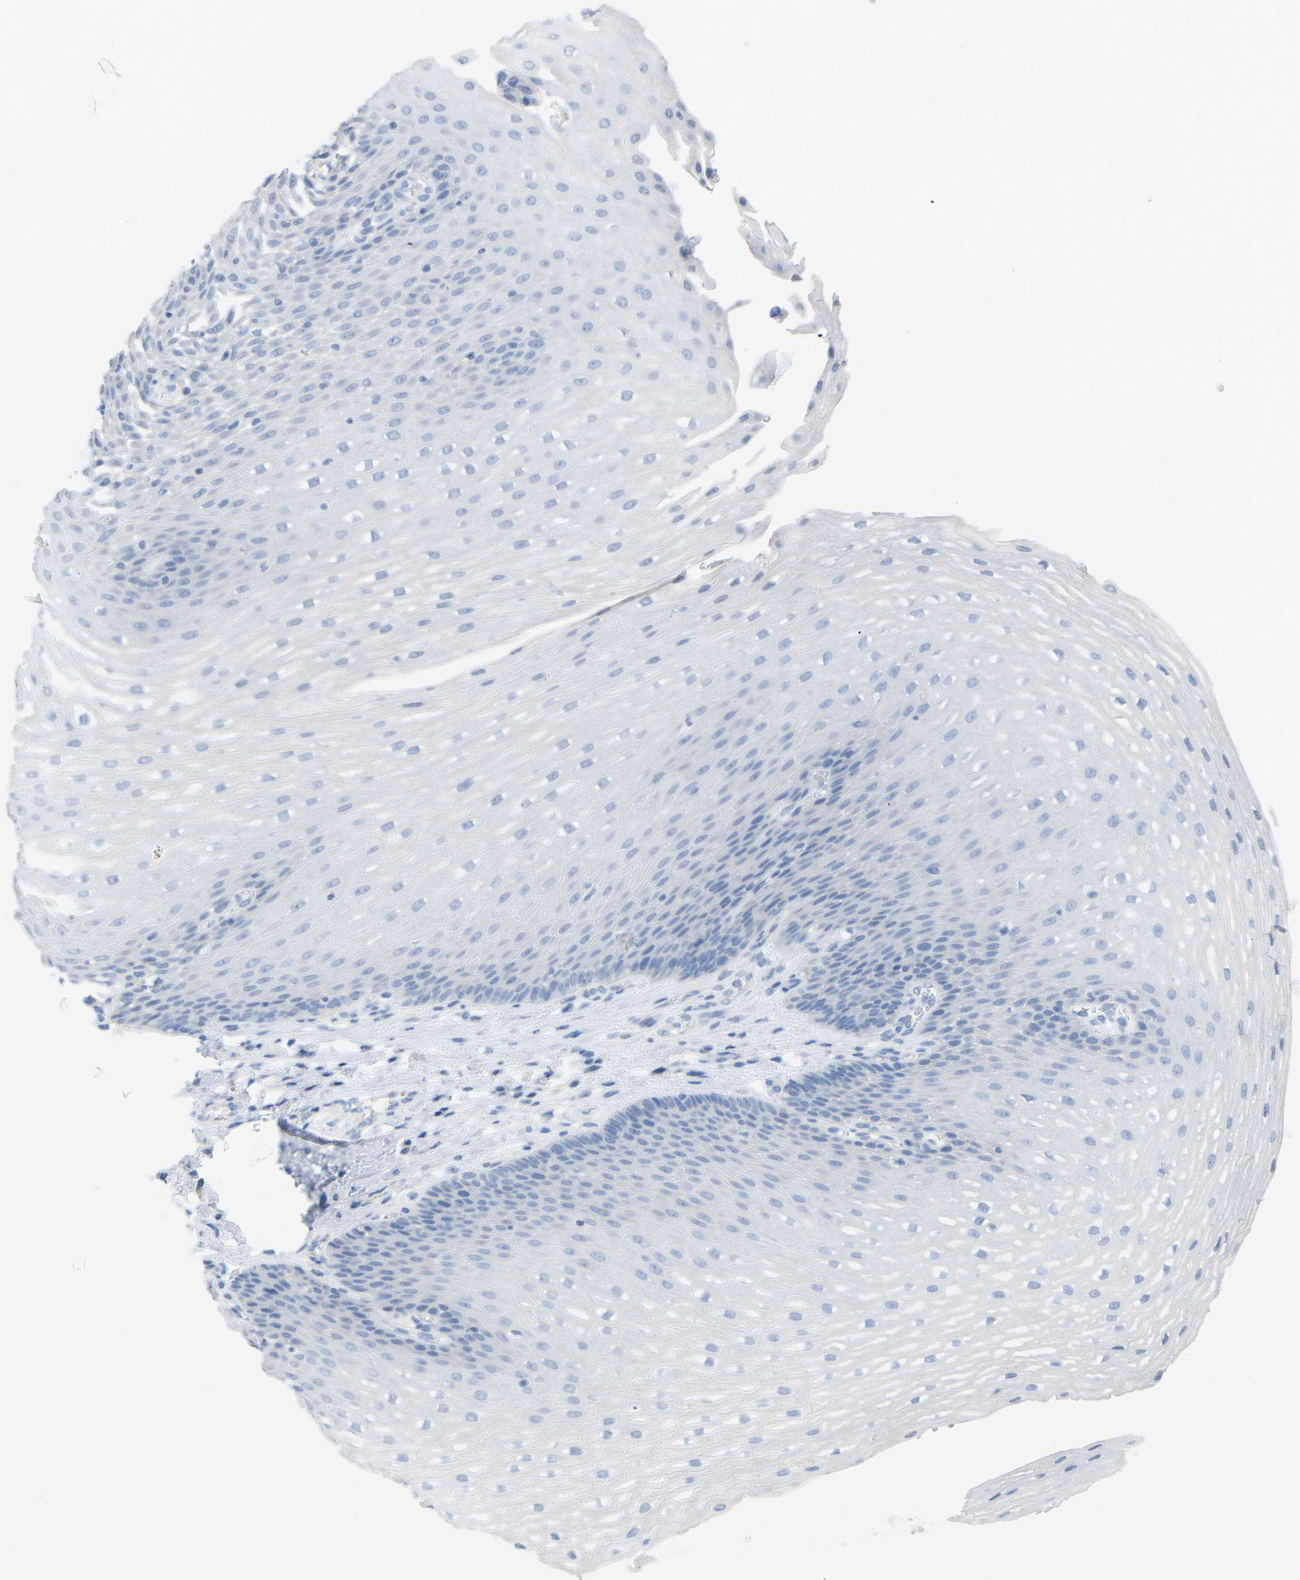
{"staining": {"intensity": "negative", "quantity": "none", "location": "none"}, "tissue": "esophagus", "cell_type": "Squamous epithelial cells", "image_type": "normal", "snomed": [{"axis": "morphology", "description": "Normal tissue, NOS"}, {"axis": "topography", "description": "Esophagus"}], "caption": "IHC histopathology image of normal esophagus: human esophagus stained with DAB exhibits no significant protein positivity in squamous epithelial cells. Nuclei are stained in blue.", "gene": "HBG2", "patient": {"sex": "male", "age": 48}}